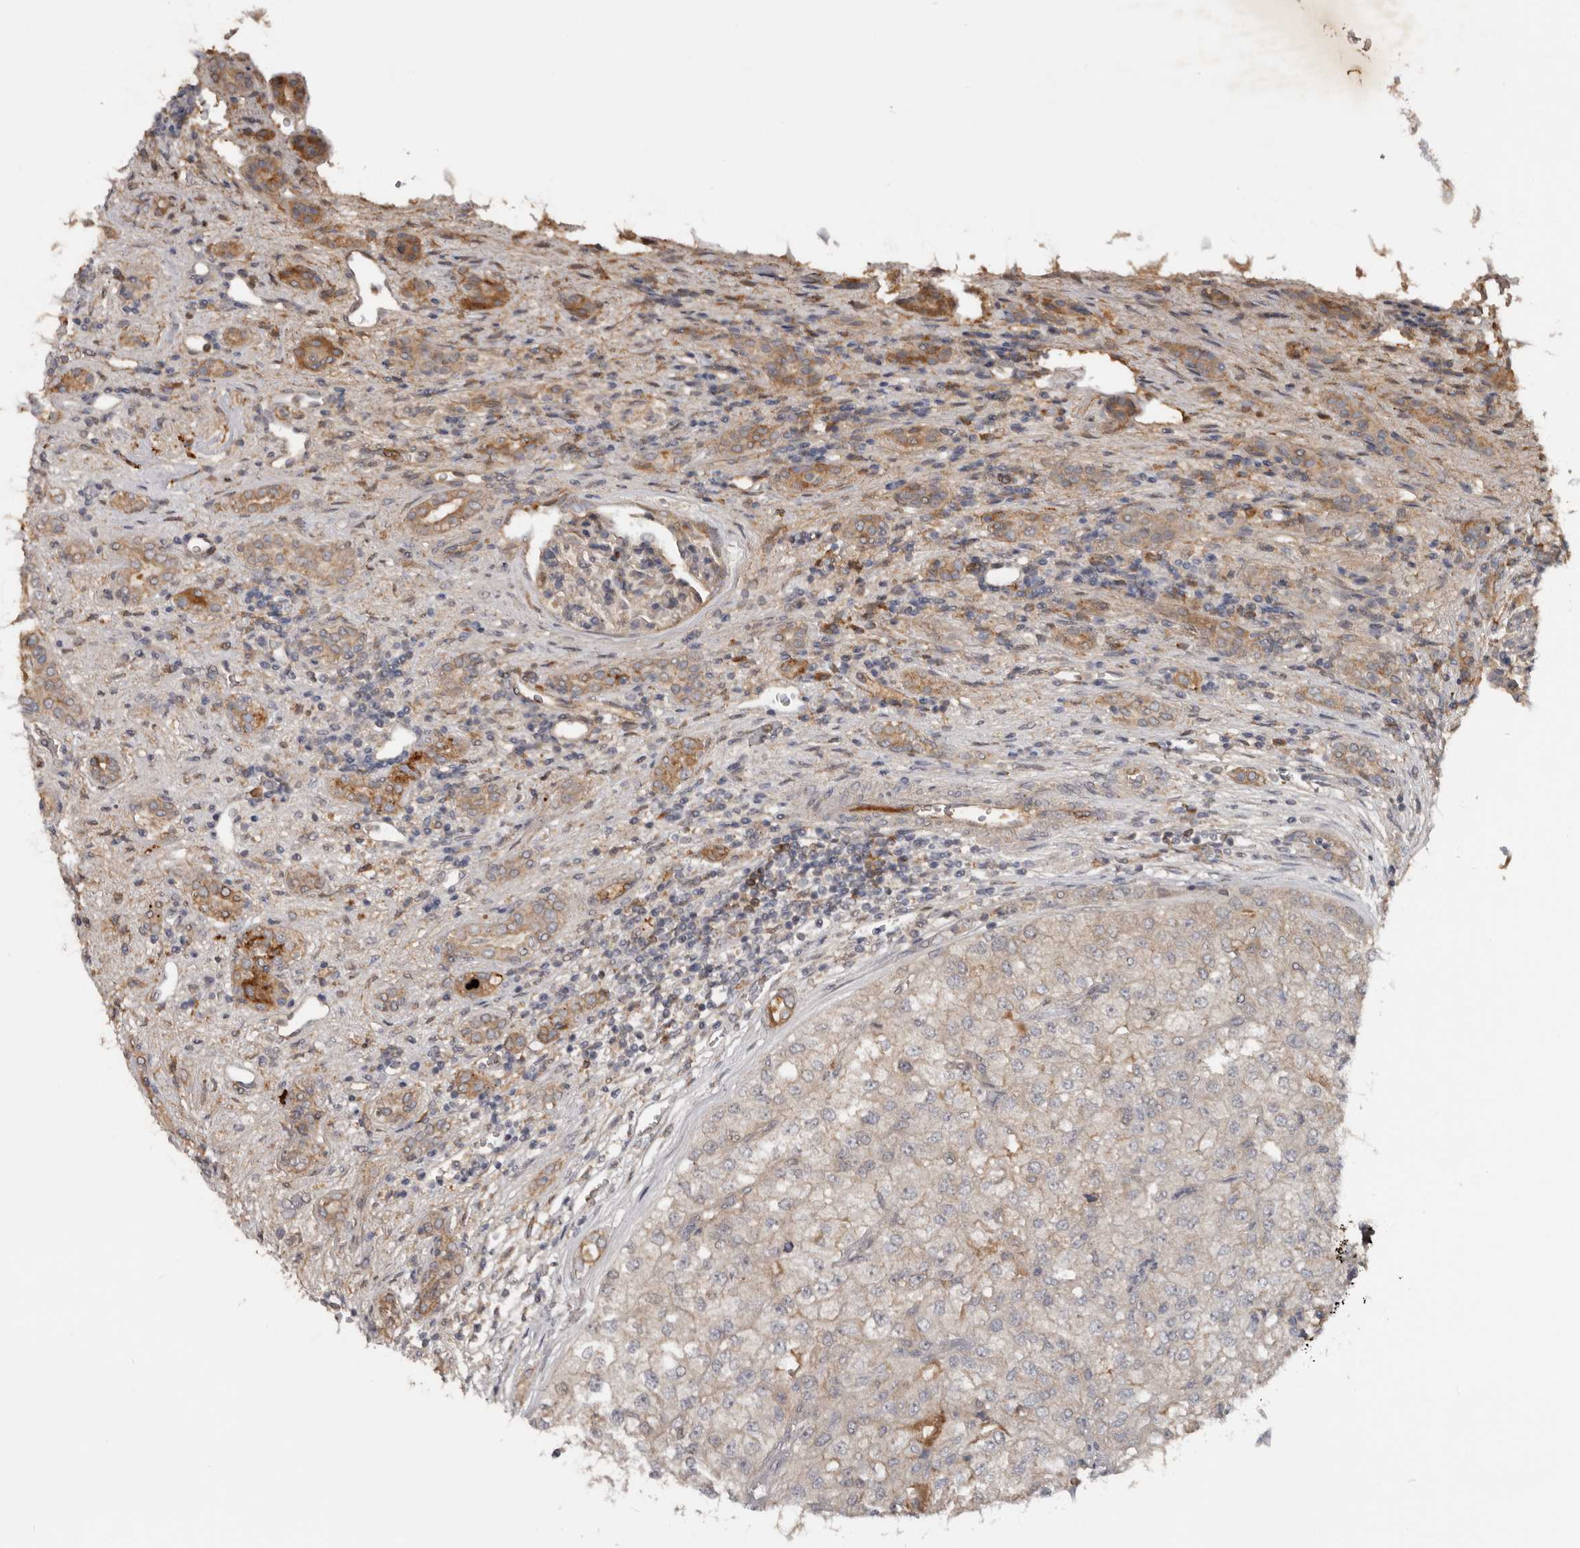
{"staining": {"intensity": "negative", "quantity": "none", "location": "none"}, "tissue": "renal cancer", "cell_type": "Tumor cells", "image_type": "cancer", "snomed": [{"axis": "morphology", "description": "Adenocarcinoma, NOS"}, {"axis": "topography", "description": "Kidney"}], "caption": "Immunohistochemical staining of adenocarcinoma (renal) demonstrates no significant positivity in tumor cells.", "gene": "NMUR1", "patient": {"sex": "female", "age": 54}}